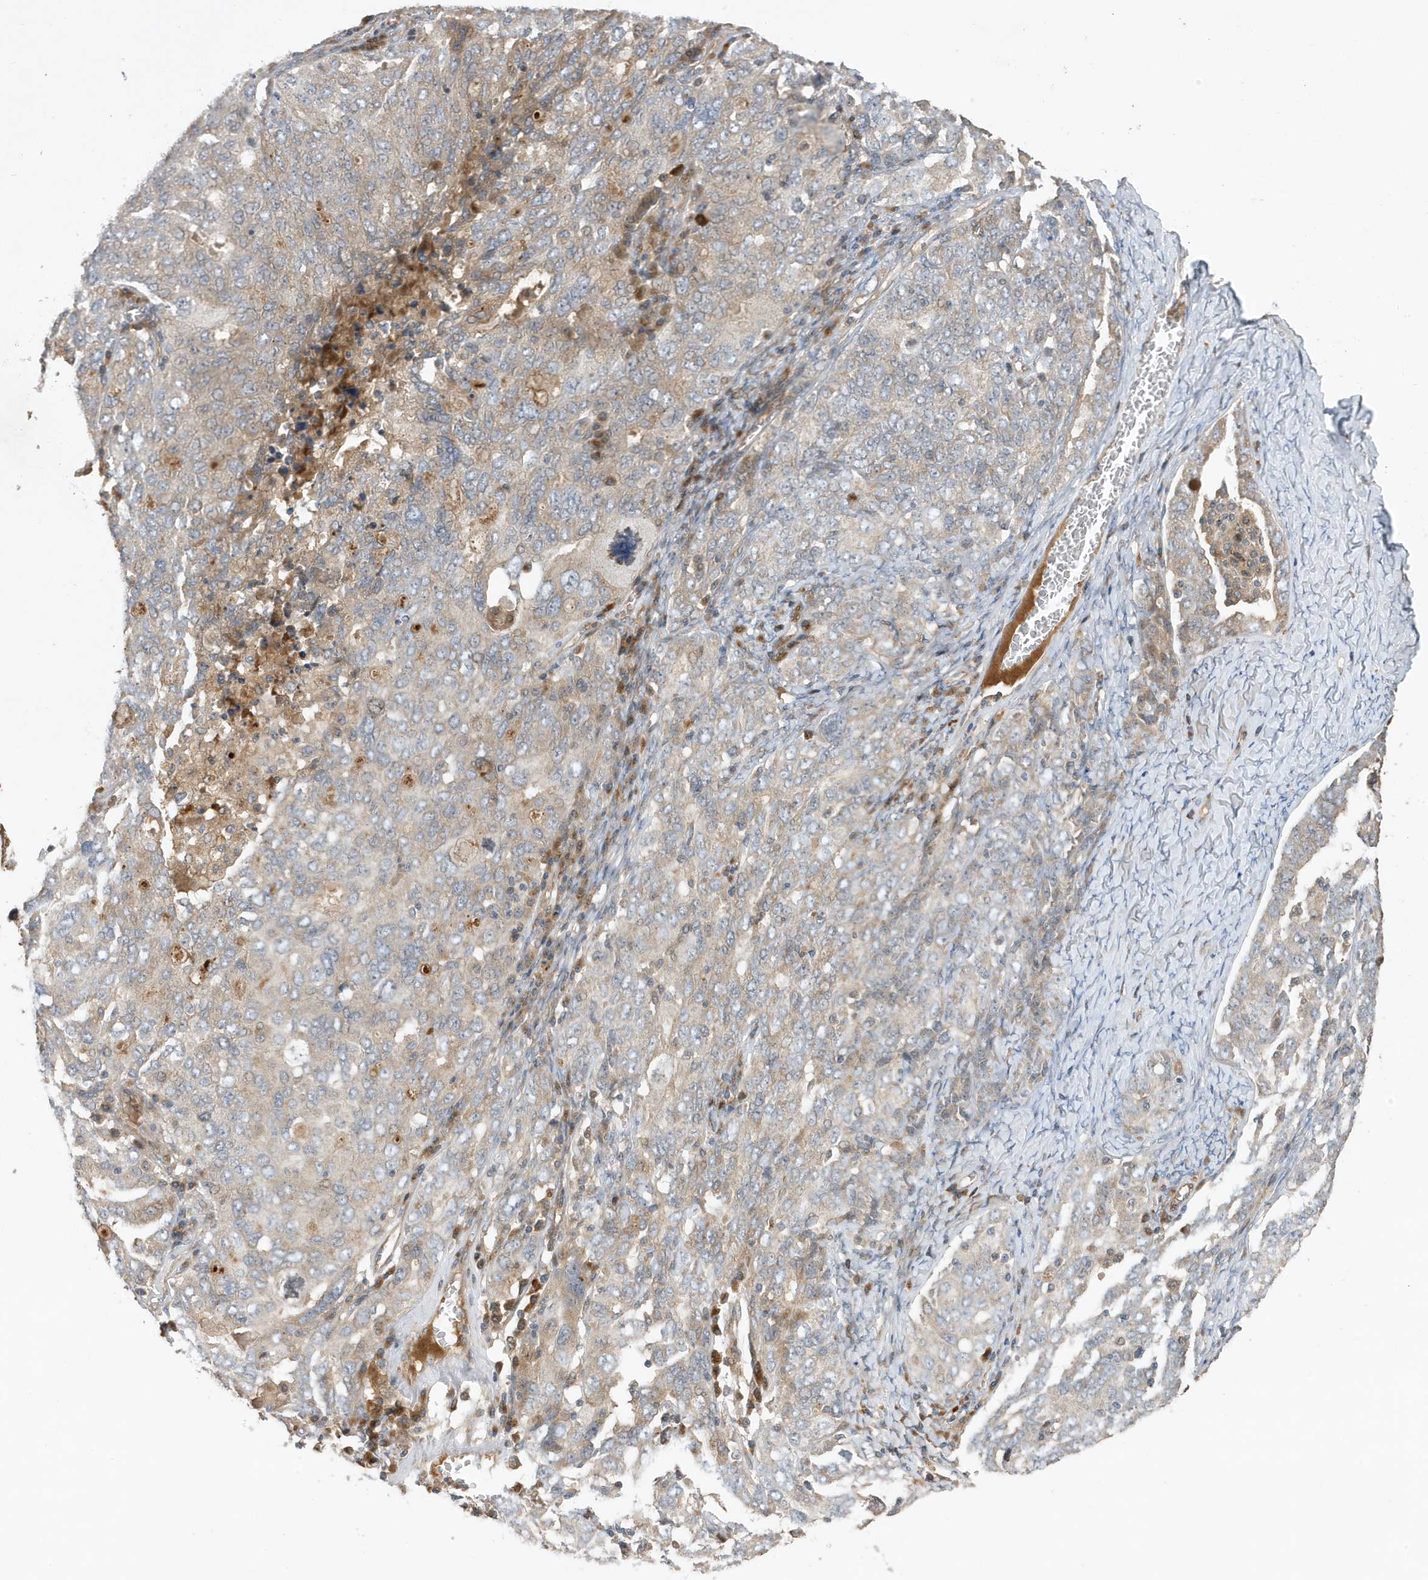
{"staining": {"intensity": "negative", "quantity": "none", "location": "none"}, "tissue": "ovarian cancer", "cell_type": "Tumor cells", "image_type": "cancer", "snomed": [{"axis": "morphology", "description": "Carcinoma, endometroid"}, {"axis": "topography", "description": "Ovary"}], "caption": "The image reveals no significant staining in tumor cells of endometroid carcinoma (ovarian).", "gene": "LAPTM4A", "patient": {"sex": "female", "age": 62}}